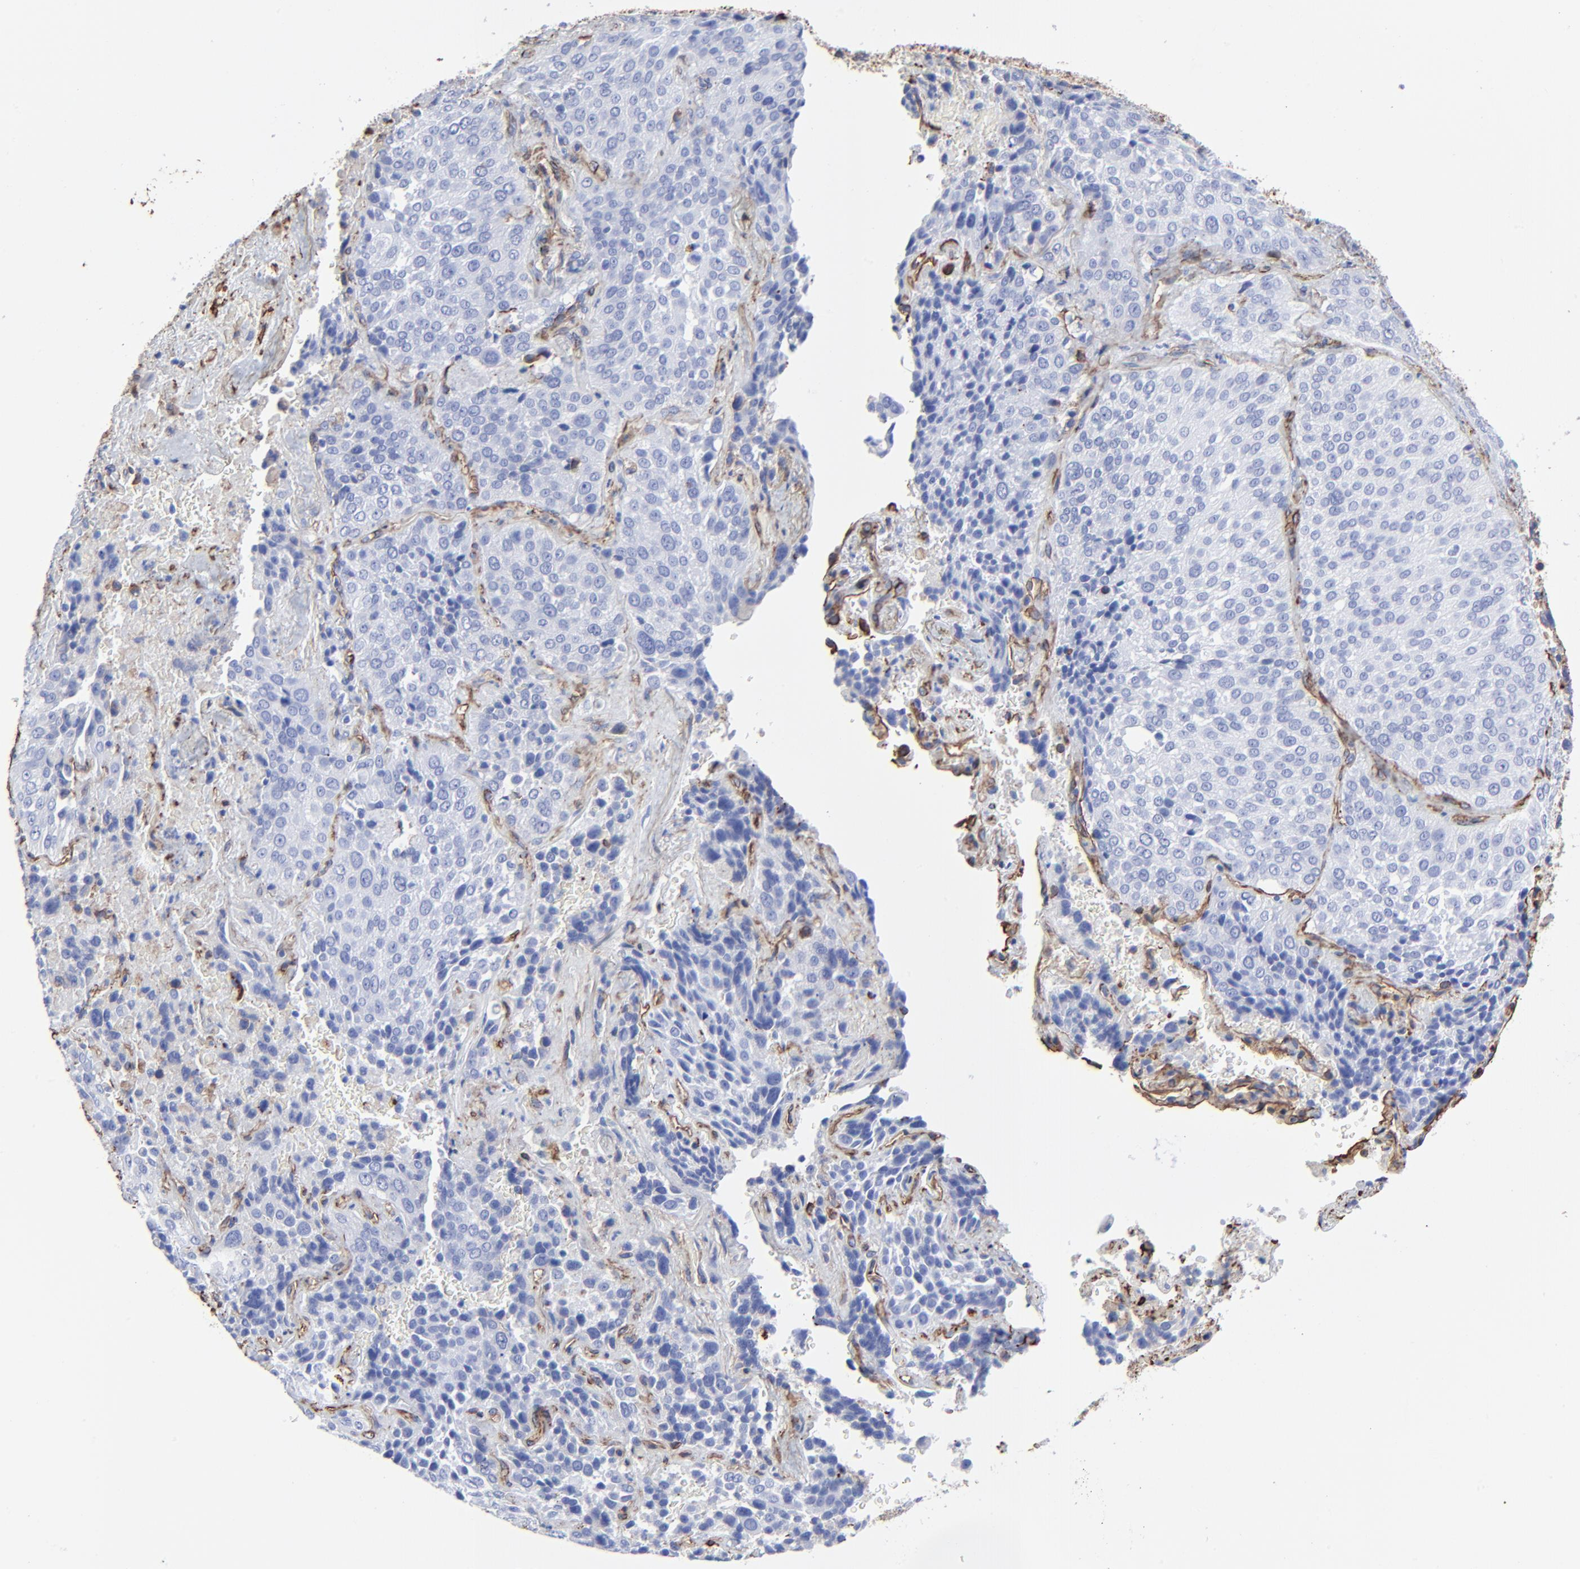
{"staining": {"intensity": "negative", "quantity": "none", "location": "none"}, "tissue": "lung cancer", "cell_type": "Tumor cells", "image_type": "cancer", "snomed": [{"axis": "morphology", "description": "Squamous cell carcinoma, NOS"}, {"axis": "topography", "description": "Lung"}], "caption": "Tumor cells are negative for brown protein staining in squamous cell carcinoma (lung). (Immunohistochemistry (ihc), brightfield microscopy, high magnification).", "gene": "CAV1", "patient": {"sex": "male", "age": 54}}